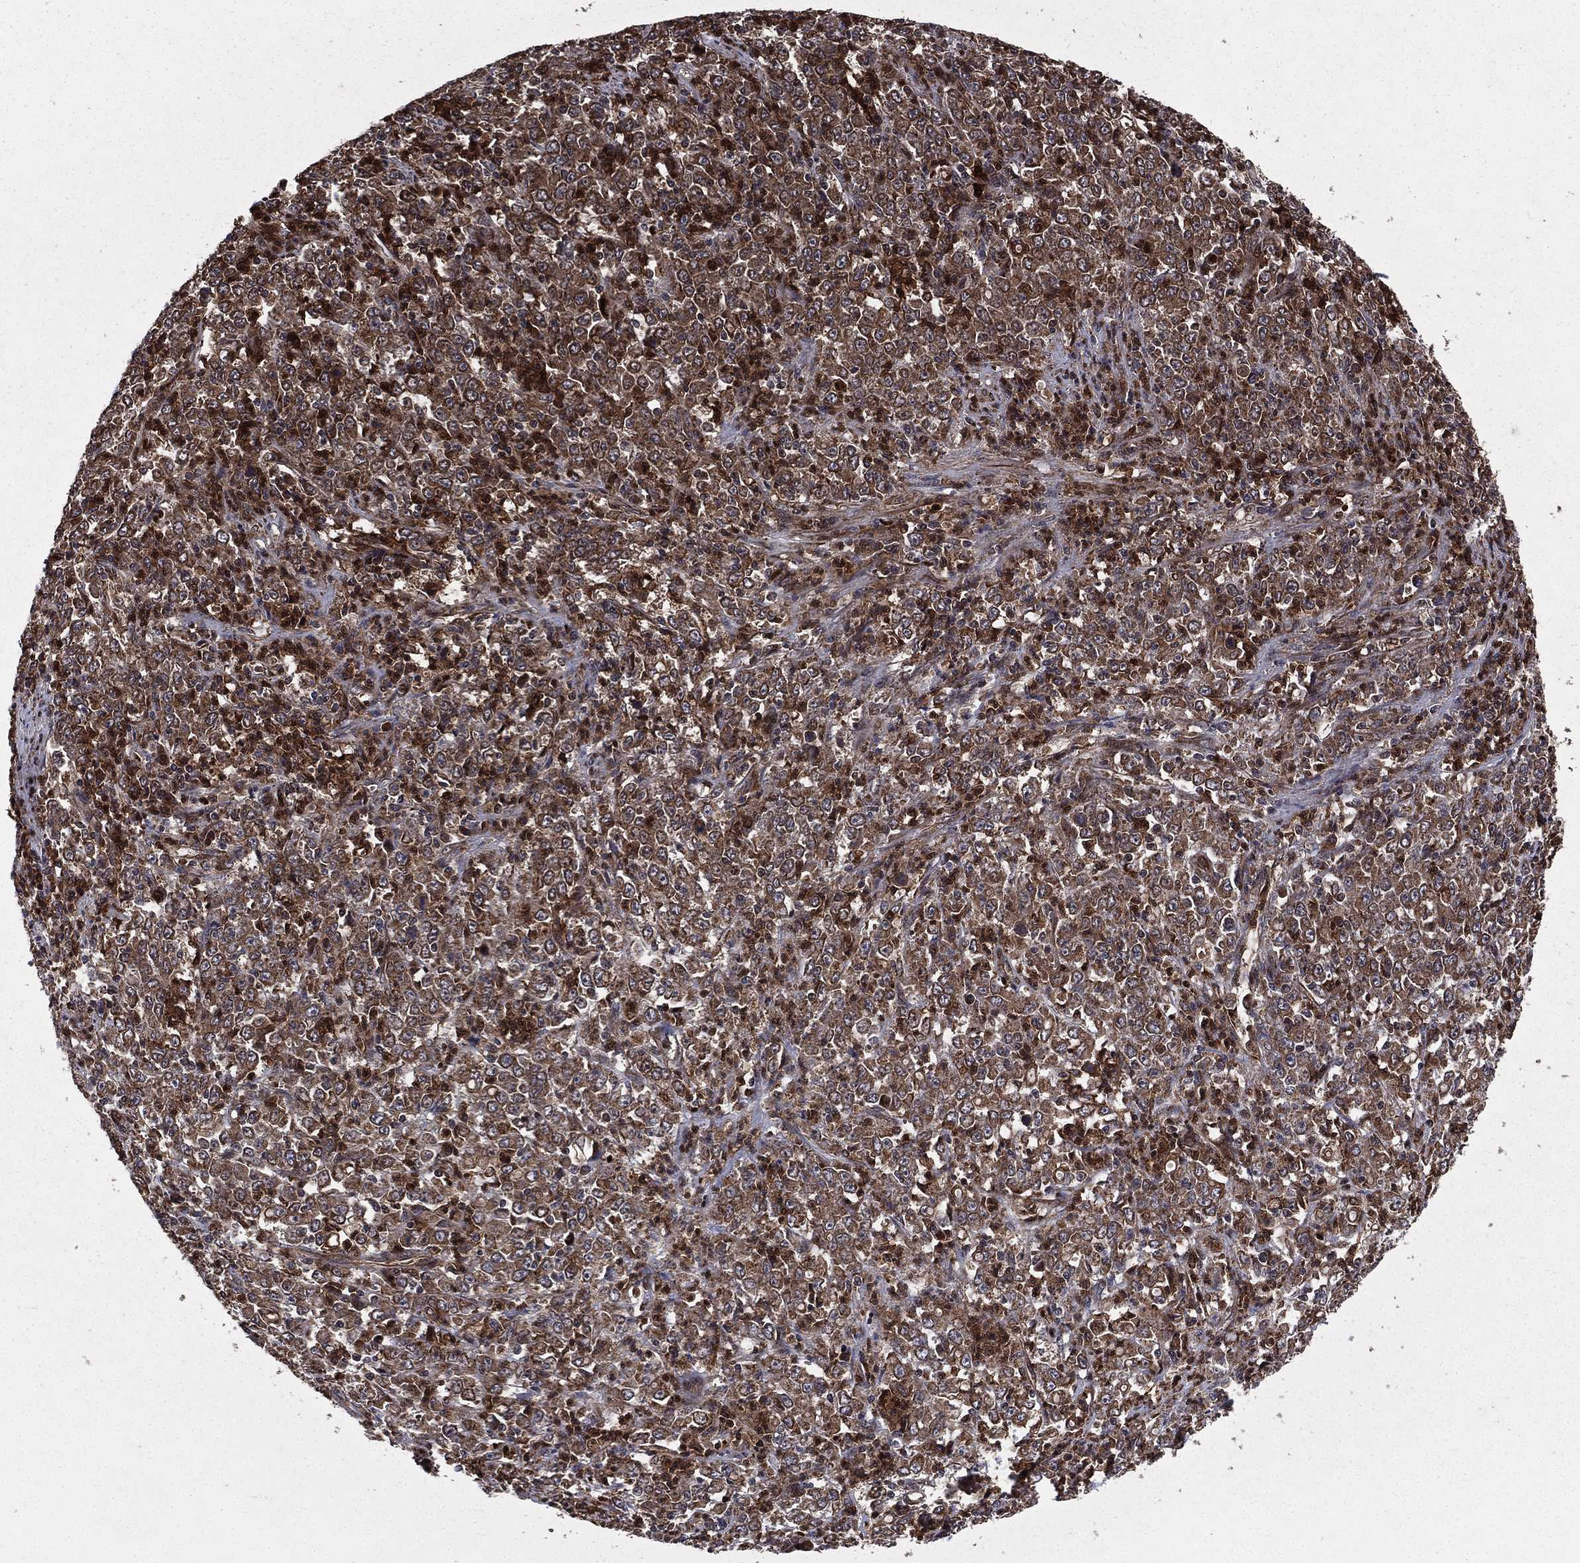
{"staining": {"intensity": "moderate", "quantity": ">75%", "location": "cytoplasmic/membranous"}, "tissue": "stomach cancer", "cell_type": "Tumor cells", "image_type": "cancer", "snomed": [{"axis": "morphology", "description": "Adenocarcinoma, NOS"}, {"axis": "topography", "description": "Stomach, lower"}], "caption": "Stomach adenocarcinoma stained with a protein marker reveals moderate staining in tumor cells.", "gene": "LENG8", "patient": {"sex": "female", "age": 71}}